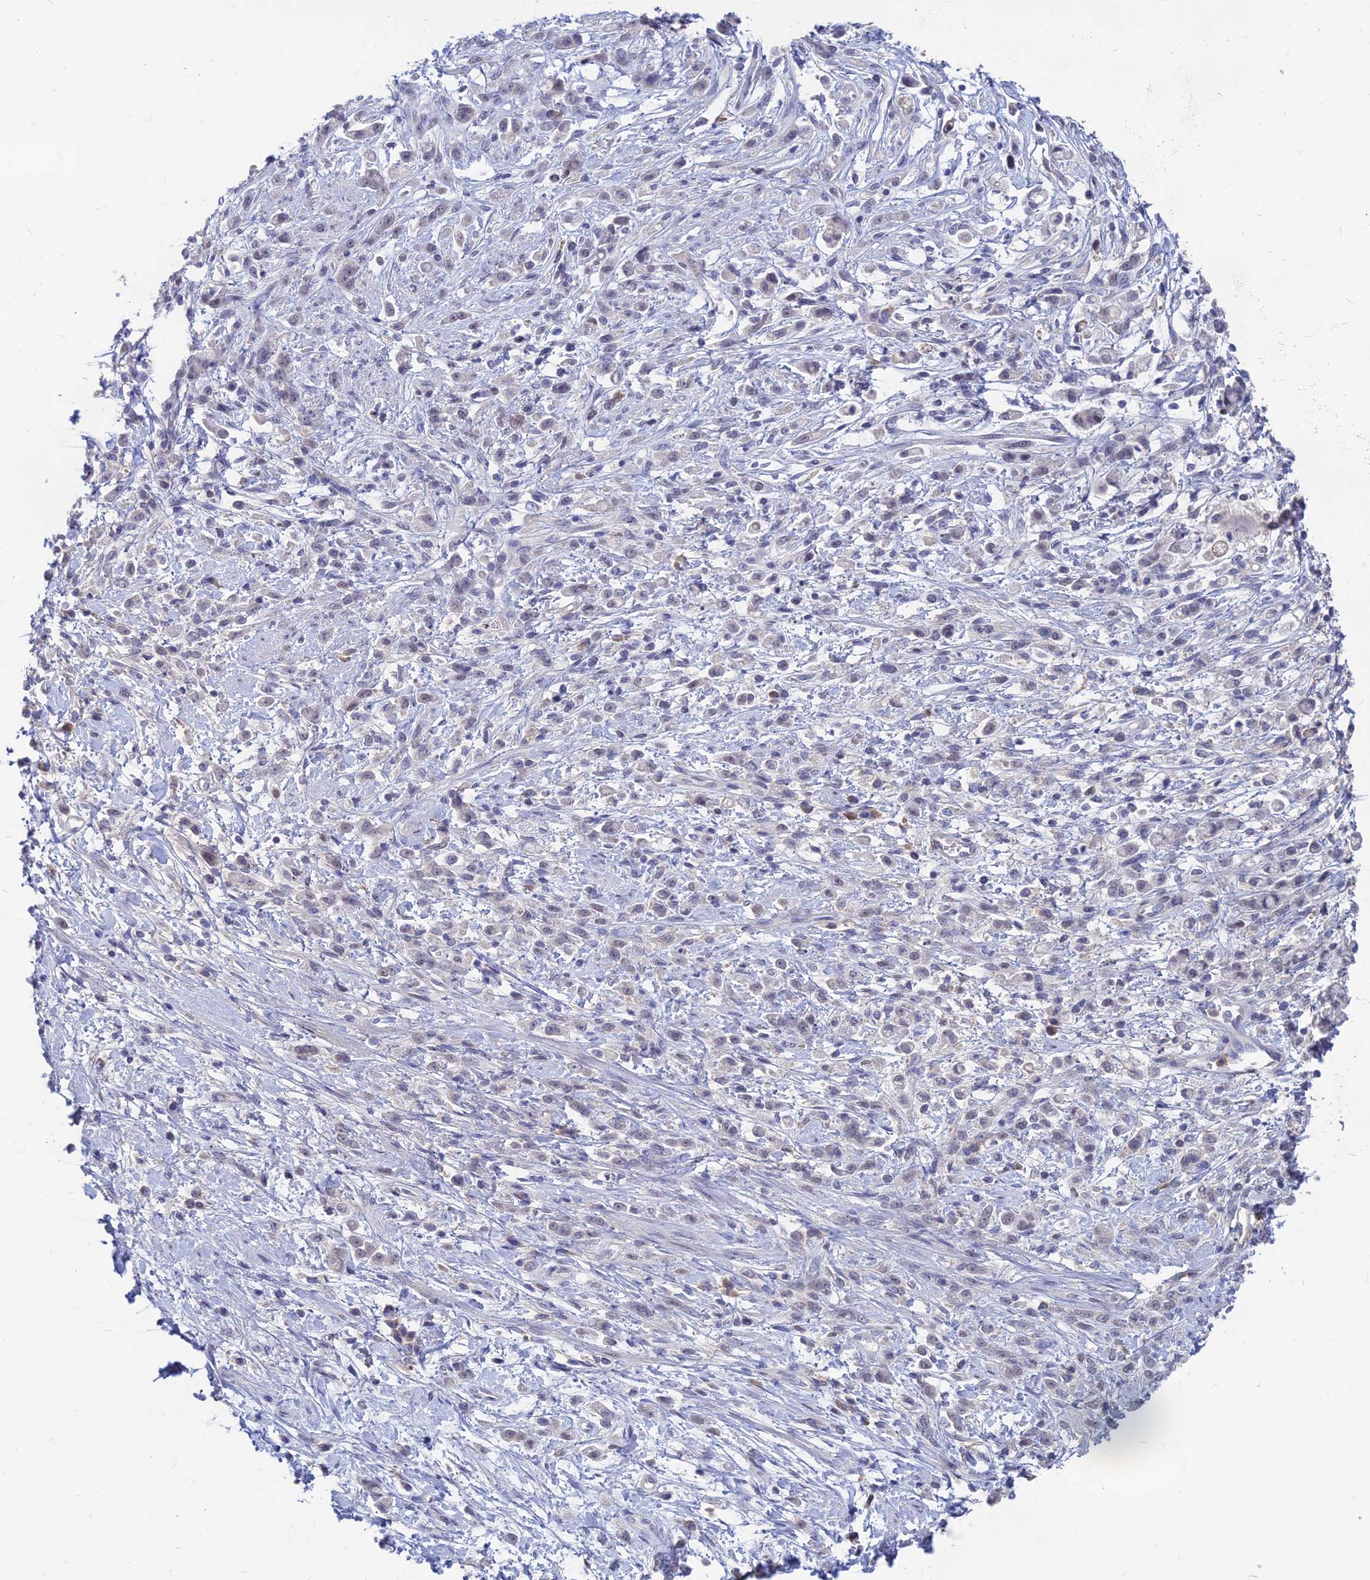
{"staining": {"intensity": "negative", "quantity": "none", "location": "none"}, "tissue": "stomach cancer", "cell_type": "Tumor cells", "image_type": "cancer", "snomed": [{"axis": "morphology", "description": "Adenocarcinoma, NOS"}, {"axis": "topography", "description": "Stomach"}], "caption": "Stomach cancer (adenocarcinoma) stained for a protein using IHC shows no staining tumor cells.", "gene": "GOLGA6D", "patient": {"sex": "female", "age": 60}}